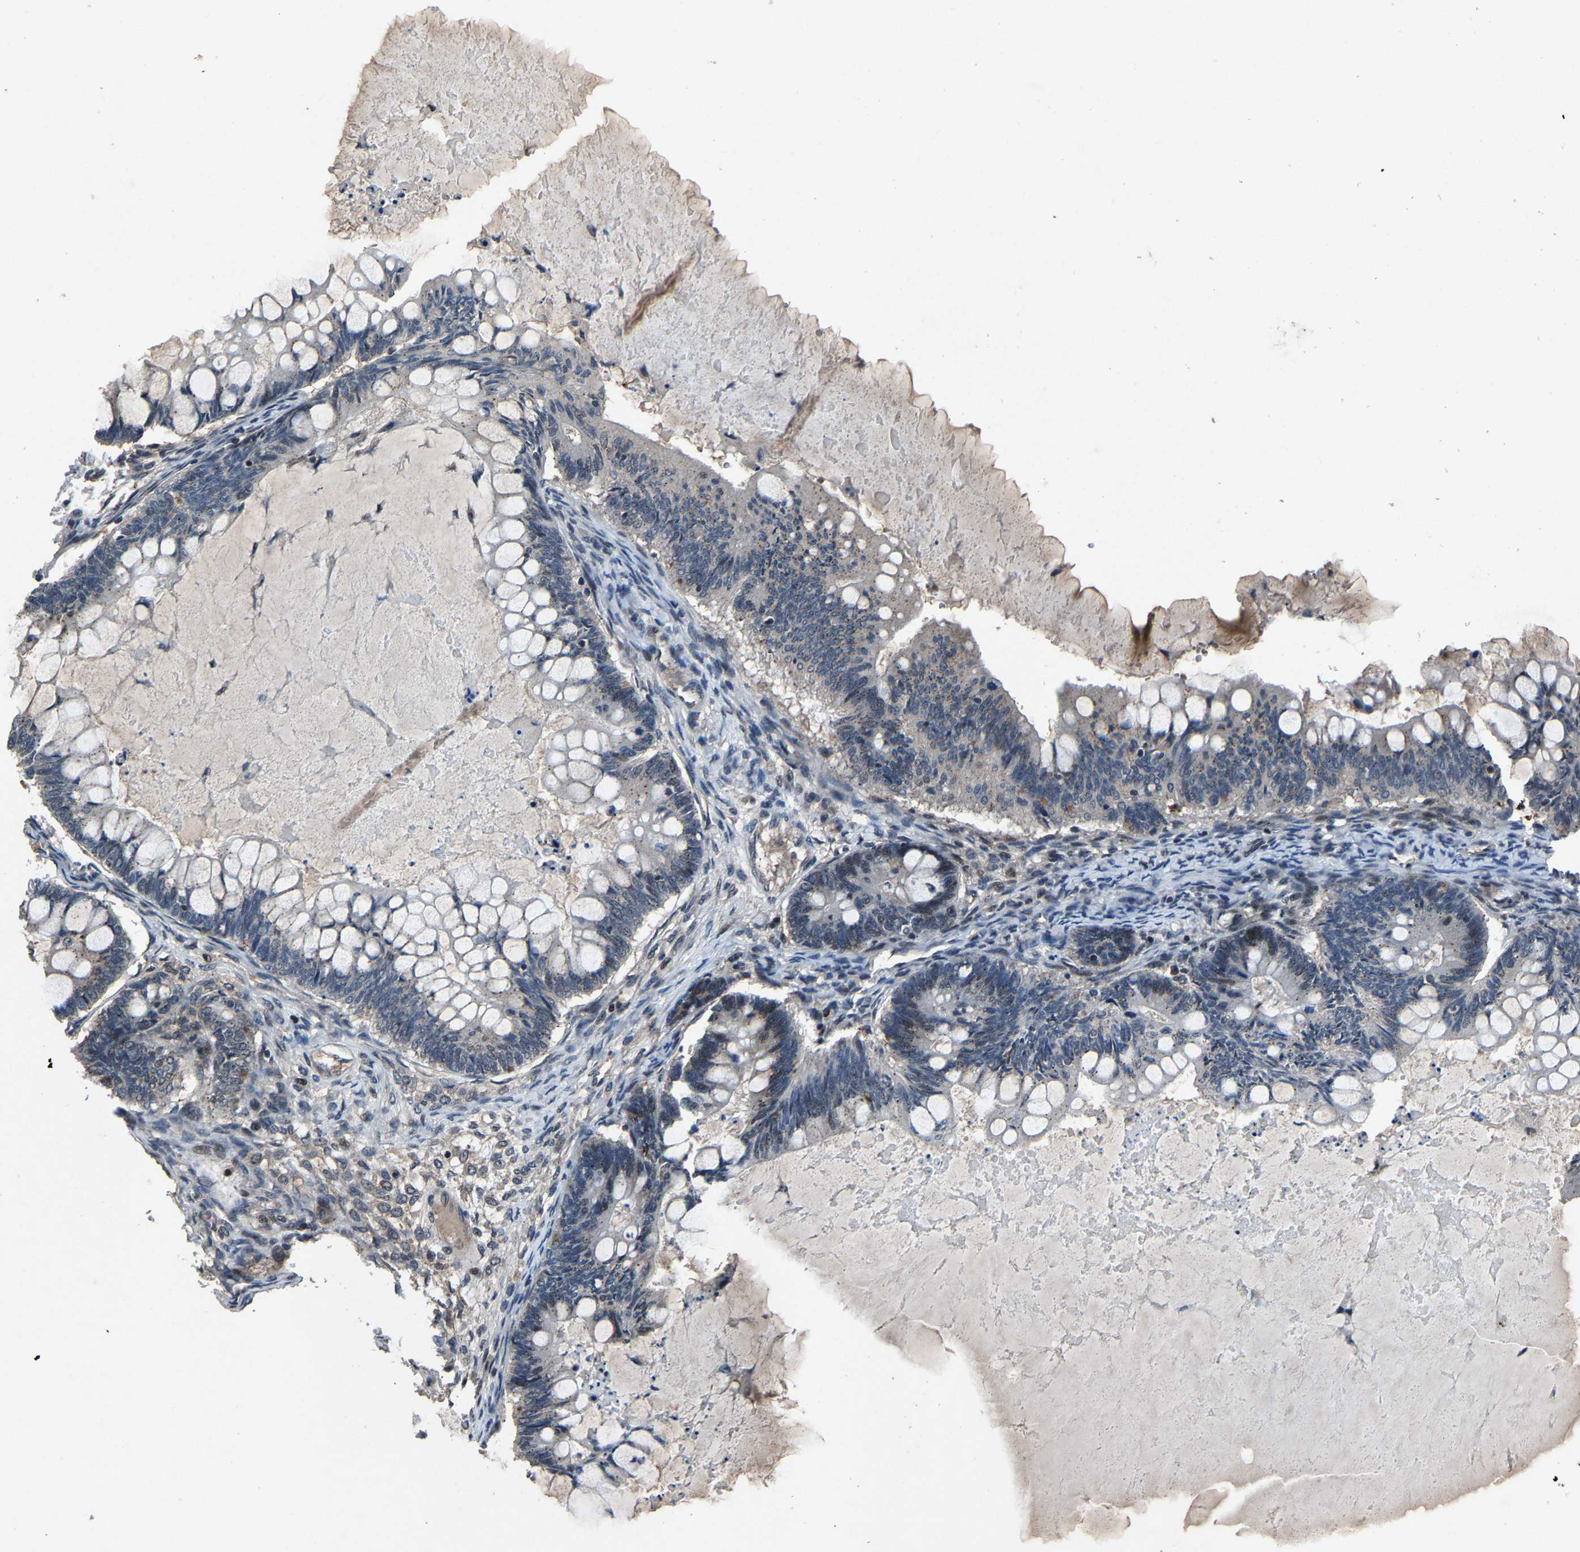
{"staining": {"intensity": "negative", "quantity": "none", "location": "none"}, "tissue": "ovarian cancer", "cell_type": "Tumor cells", "image_type": "cancer", "snomed": [{"axis": "morphology", "description": "Cystadenocarcinoma, mucinous, NOS"}, {"axis": "topography", "description": "Ovary"}], "caption": "This micrograph is of ovarian cancer stained with immunohistochemistry (IHC) to label a protein in brown with the nuclei are counter-stained blue. There is no positivity in tumor cells.", "gene": "PCNX2", "patient": {"sex": "female", "age": 61}}